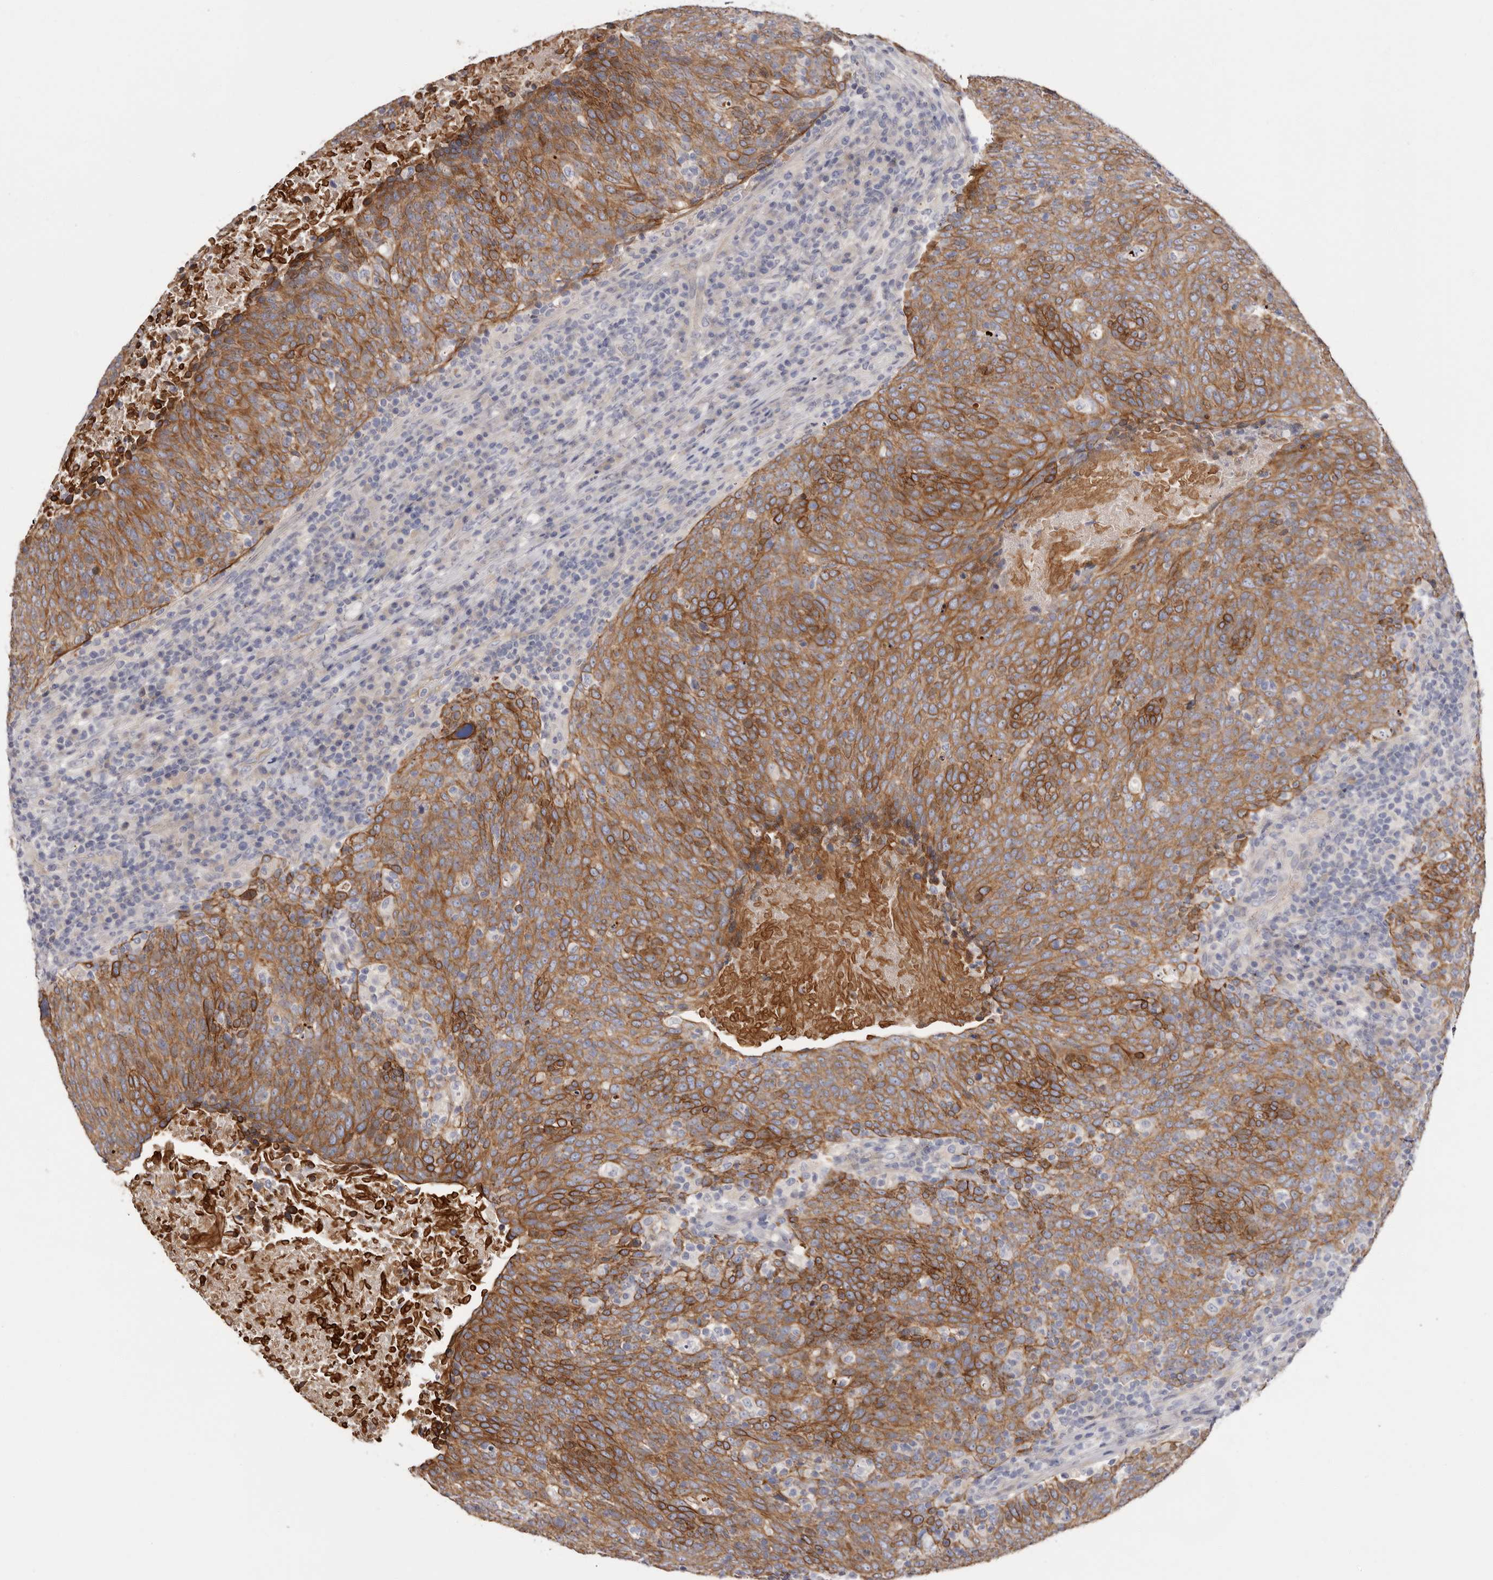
{"staining": {"intensity": "moderate", "quantity": ">75%", "location": "cytoplasmic/membranous"}, "tissue": "head and neck cancer", "cell_type": "Tumor cells", "image_type": "cancer", "snomed": [{"axis": "morphology", "description": "Squamous cell carcinoma, NOS"}, {"axis": "morphology", "description": "Squamous cell carcinoma, metastatic, NOS"}, {"axis": "topography", "description": "Lymph node"}, {"axis": "topography", "description": "Head-Neck"}], "caption": "The histopathology image exhibits a brown stain indicating the presence of a protein in the cytoplasmic/membranous of tumor cells in head and neck cancer (metastatic squamous cell carcinoma).", "gene": "STK16", "patient": {"sex": "male", "age": 62}}